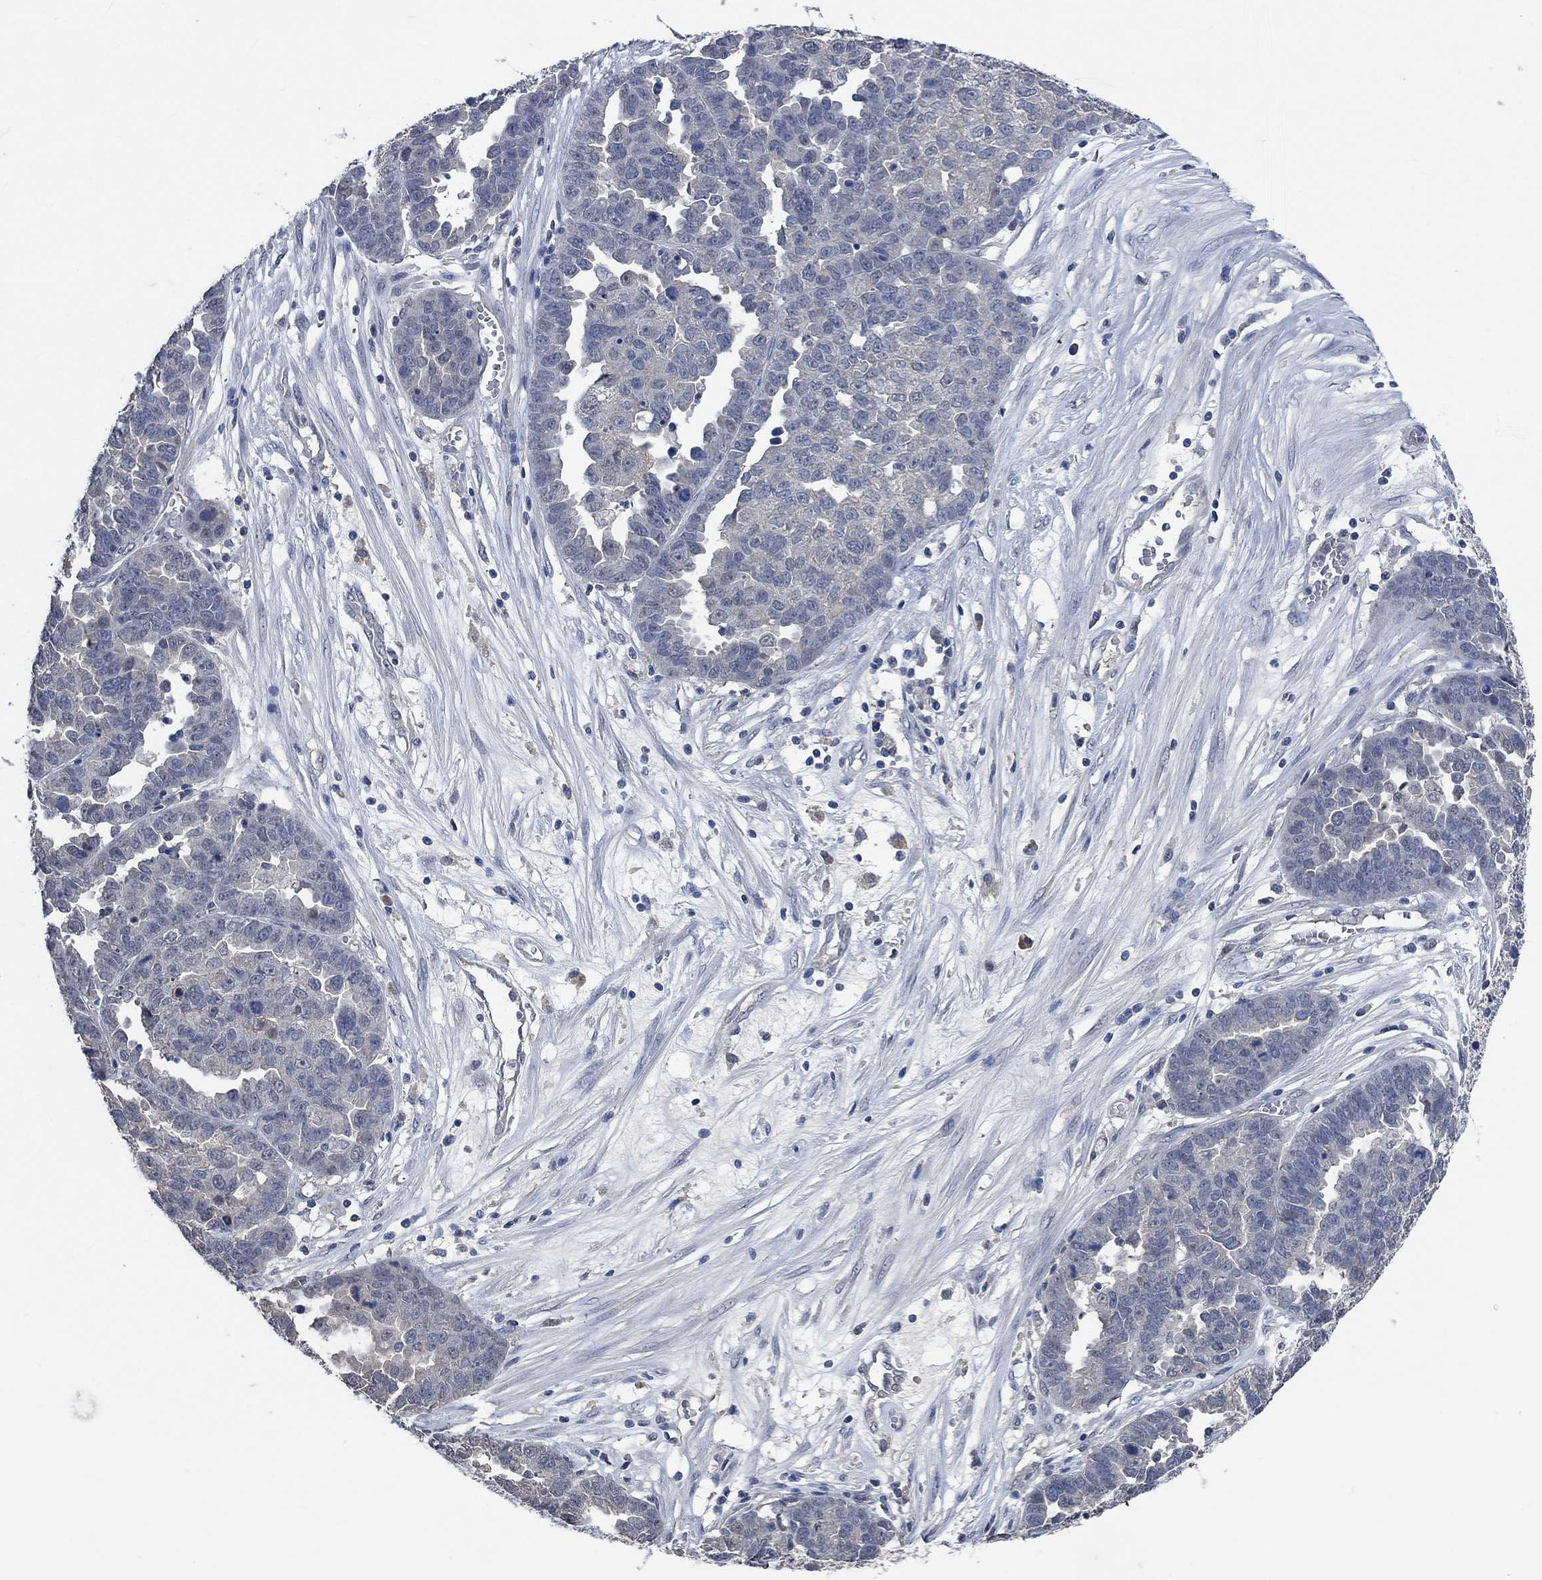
{"staining": {"intensity": "negative", "quantity": "none", "location": "none"}, "tissue": "ovarian cancer", "cell_type": "Tumor cells", "image_type": "cancer", "snomed": [{"axis": "morphology", "description": "Cystadenocarcinoma, serous, NOS"}, {"axis": "topography", "description": "Ovary"}], "caption": "High power microscopy image of an IHC image of serous cystadenocarcinoma (ovarian), revealing no significant staining in tumor cells. (DAB immunohistochemistry (IHC) visualized using brightfield microscopy, high magnification).", "gene": "OBSCN", "patient": {"sex": "female", "age": 87}}